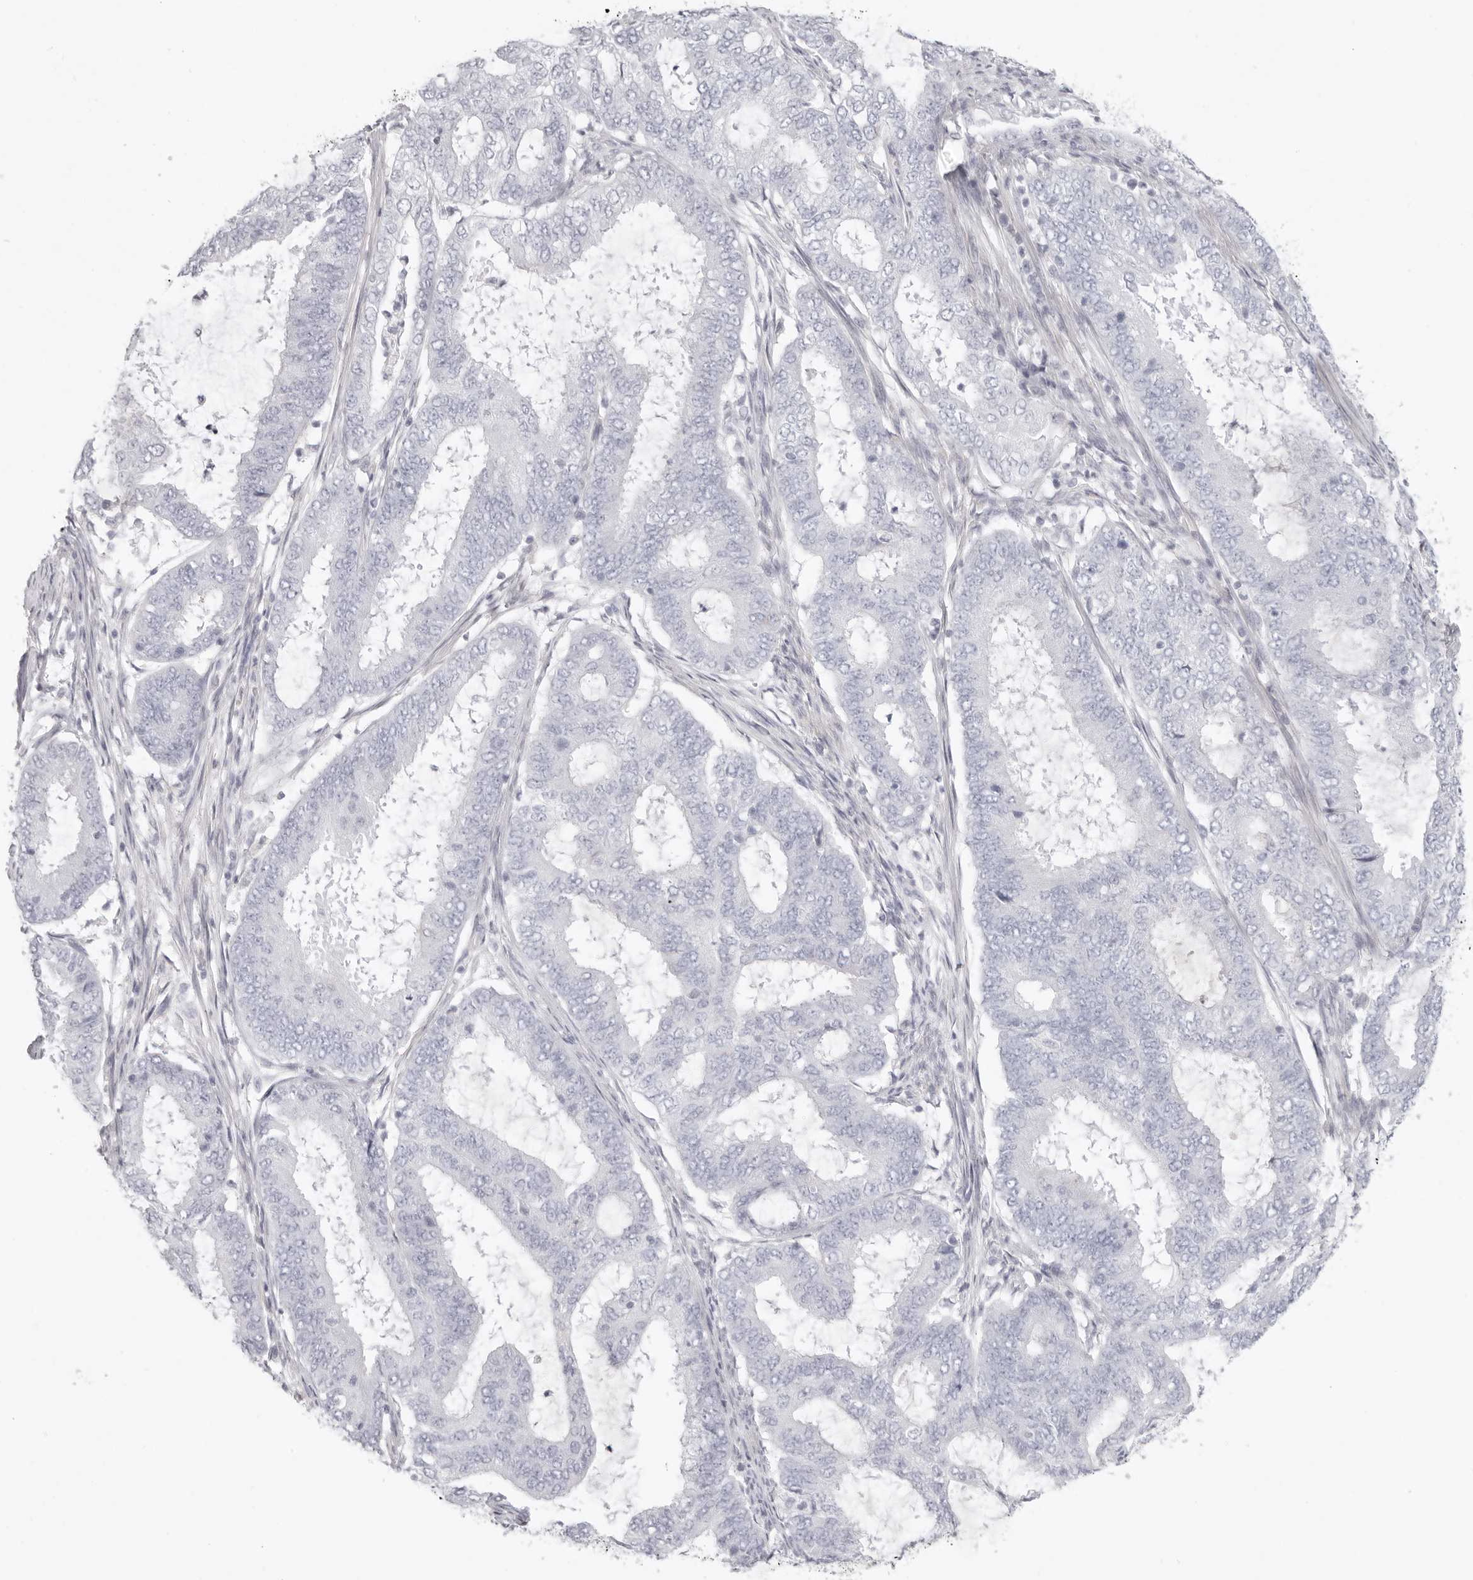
{"staining": {"intensity": "negative", "quantity": "none", "location": "none"}, "tissue": "endometrial cancer", "cell_type": "Tumor cells", "image_type": "cancer", "snomed": [{"axis": "morphology", "description": "Adenocarcinoma, NOS"}, {"axis": "topography", "description": "Endometrium"}], "caption": "Photomicrograph shows no protein expression in tumor cells of endometrial cancer tissue.", "gene": "RXFP1", "patient": {"sex": "female", "age": 51}}